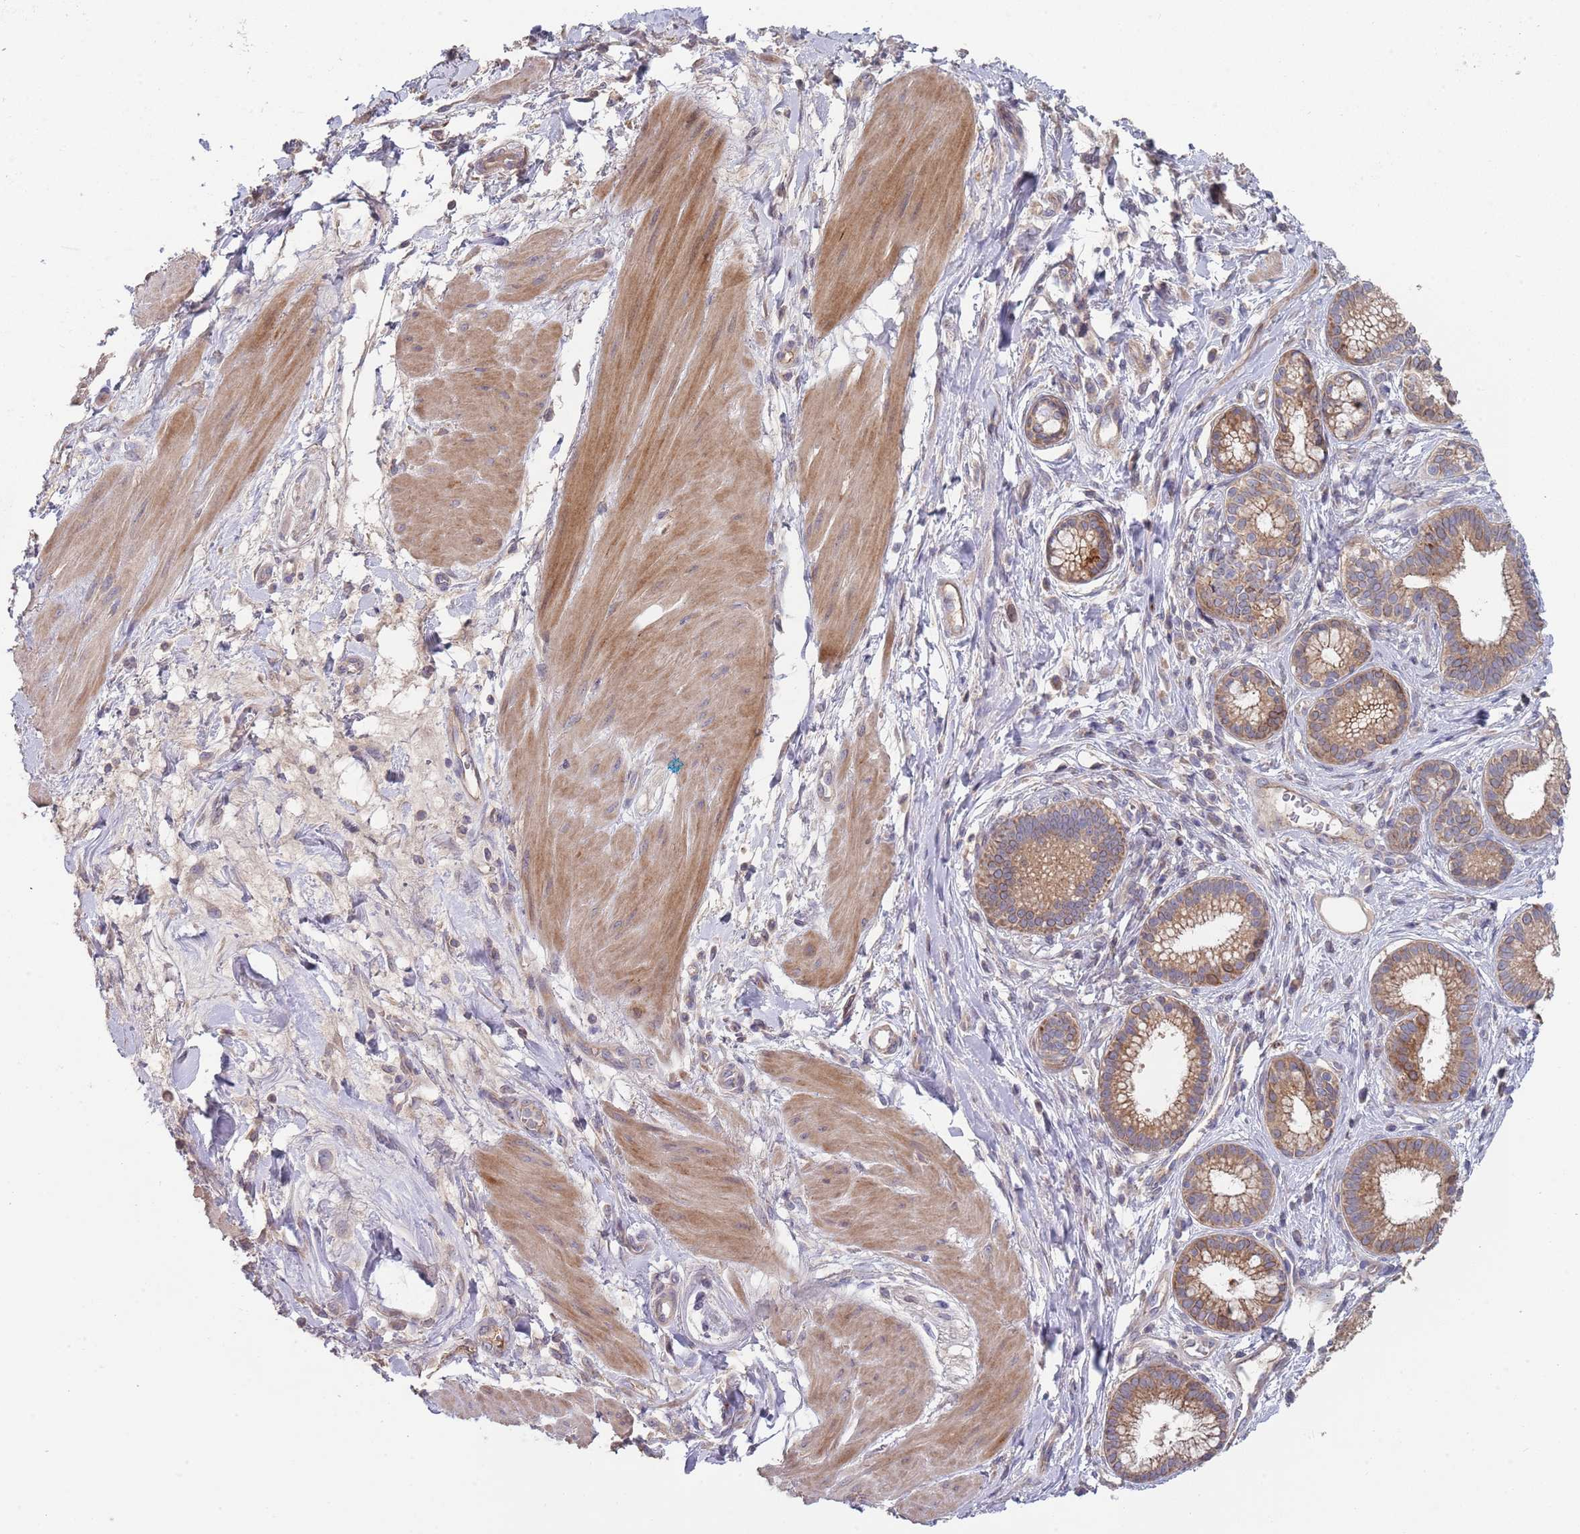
{"staining": {"intensity": "moderate", "quantity": ">75%", "location": "cytoplasmic/membranous"}, "tissue": "pancreatic cancer", "cell_type": "Tumor cells", "image_type": "cancer", "snomed": [{"axis": "morphology", "description": "Adenocarcinoma, NOS"}, {"axis": "topography", "description": "Pancreas"}], "caption": "The immunohistochemical stain labels moderate cytoplasmic/membranous positivity in tumor cells of adenocarcinoma (pancreatic) tissue.", "gene": "ABCC10", "patient": {"sex": "male", "age": 72}}